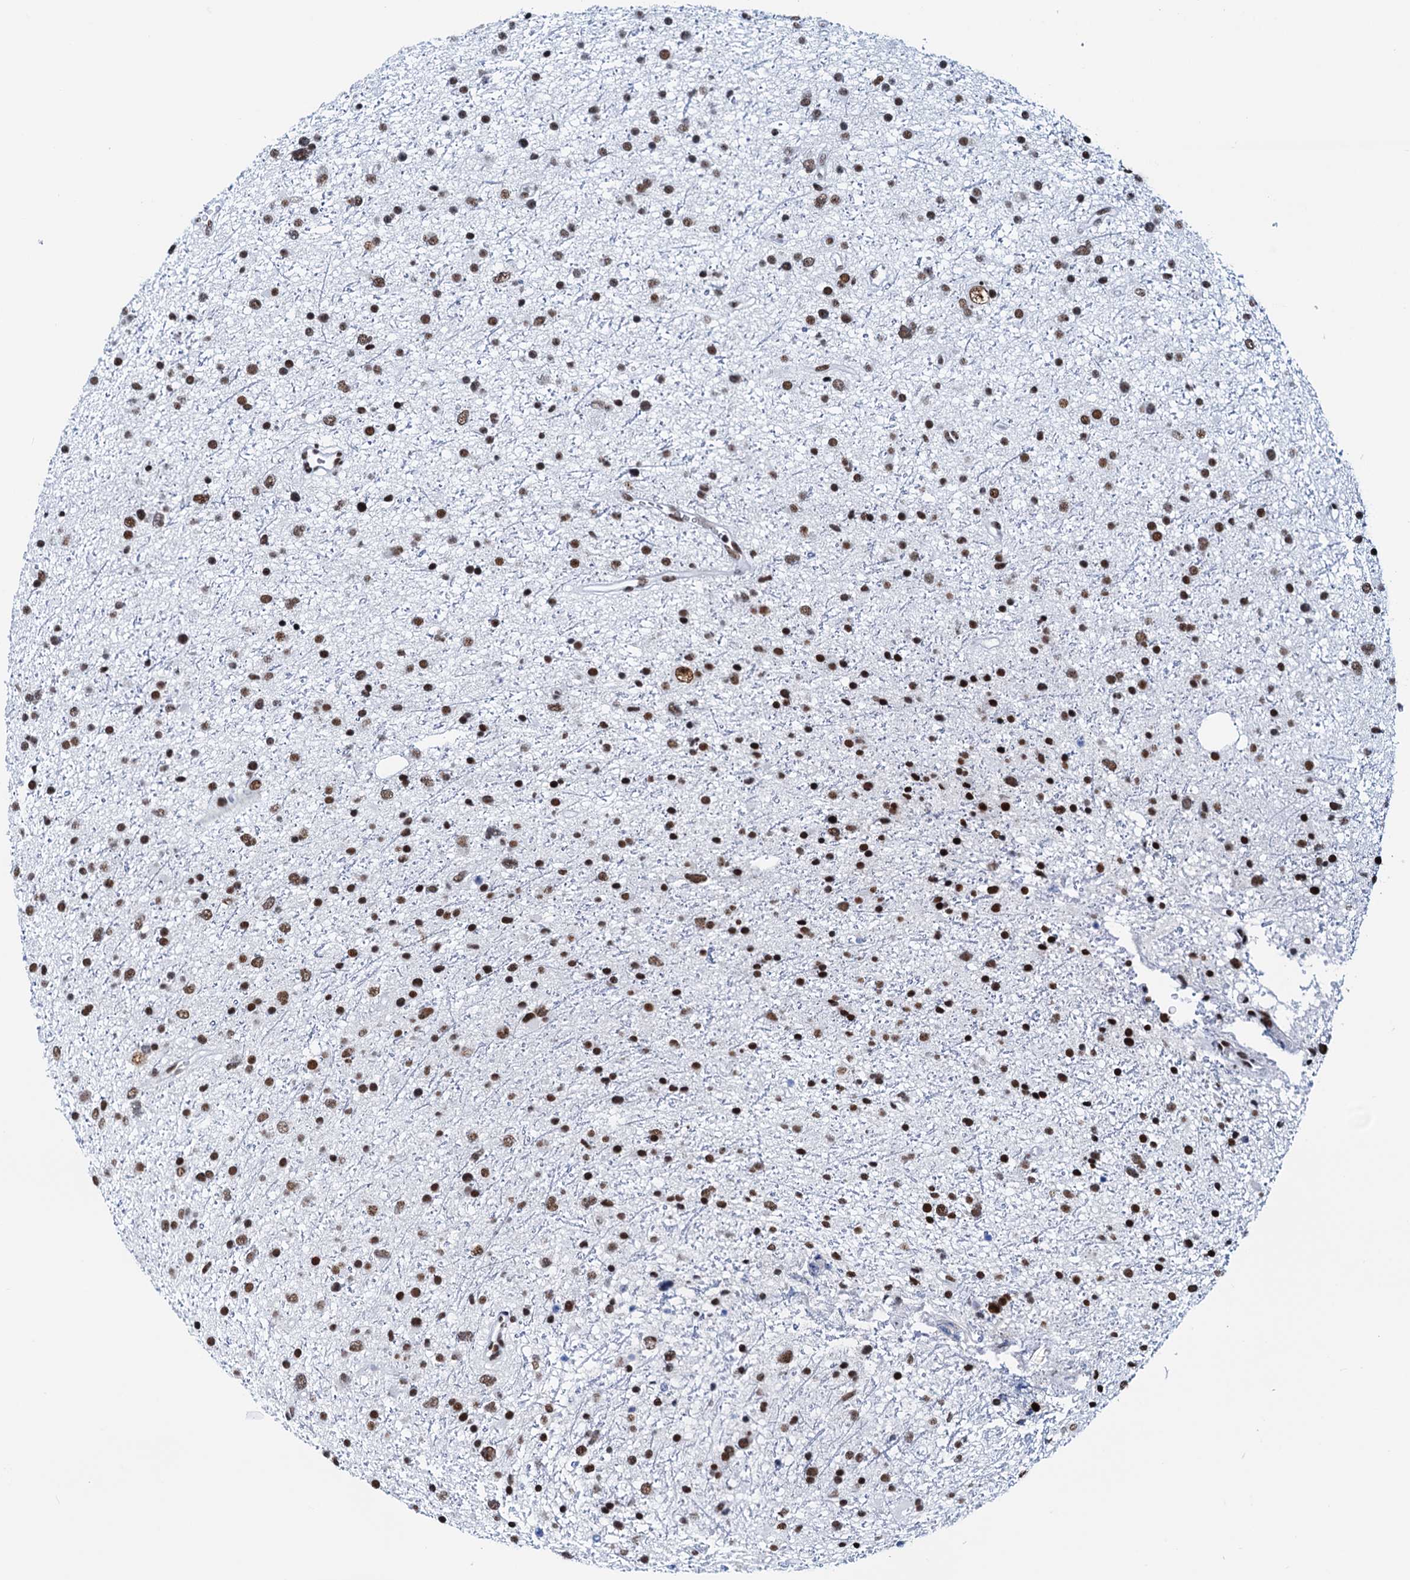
{"staining": {"intensity": "strong", "quantity": ">75%", "location": "nuclear"}, "tissue": "glioma", "cell_type": "Tumor cells", "image_type": "cancer", "snomed": [{"axis": "morphology", "description": "Glioma, malignant, Low grade"}, {"axis": "topography", "description": "Cerebral cortex"}], "caption": "Protein staining of malignant glioma (low-grade) tissue shows strong nuclear positivity in about >75% of tumor cells.", "gene": "SLTM", "patient": {"sex": "female", "age": 39}}